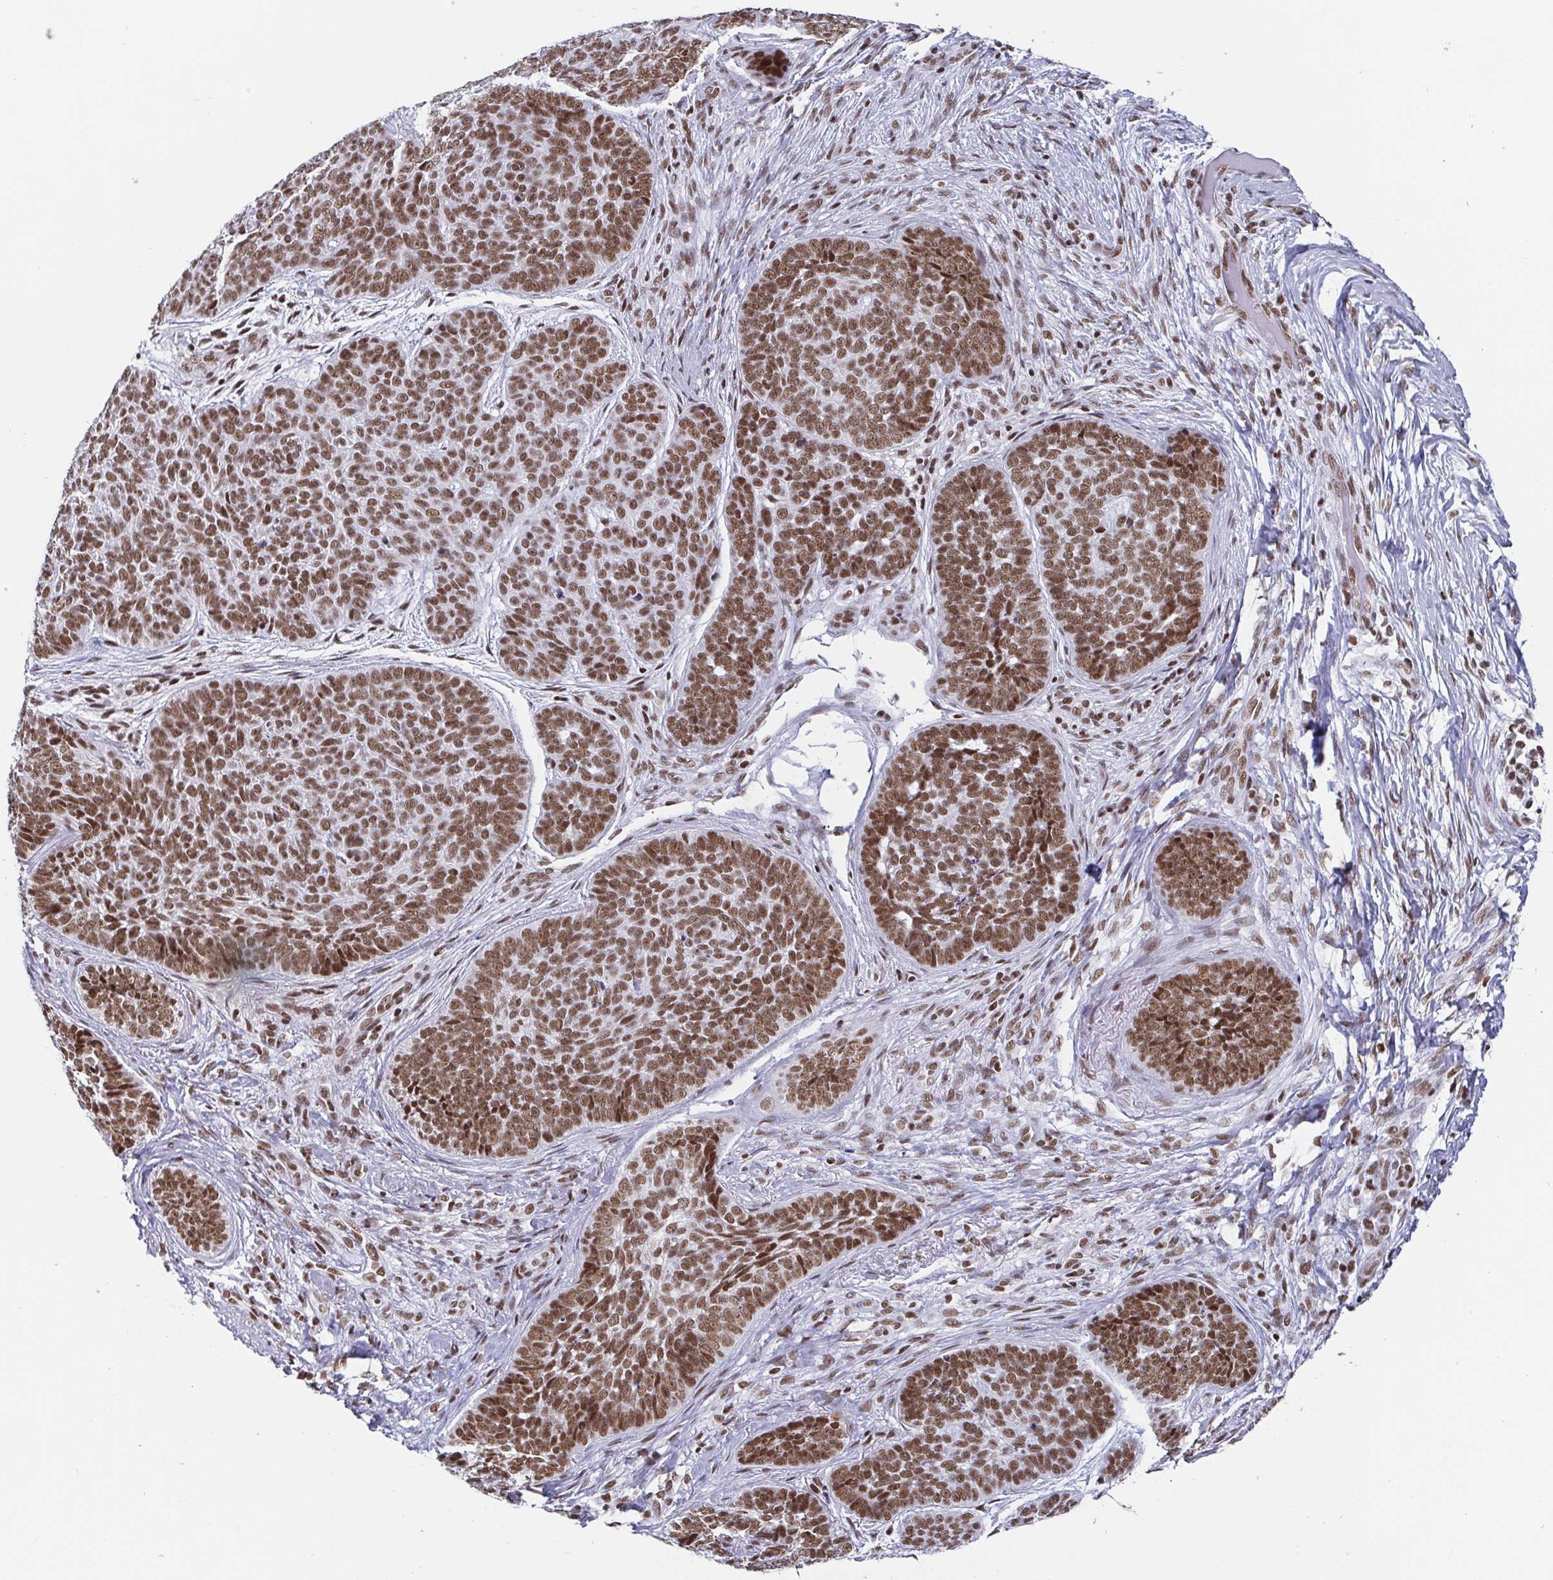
{"staining": {"intensity": "moderate", "quantity": ">75%", "location": "nuclear"}, "tissue": "skin cancer", "cell_type": "Tumor cells", "image_type": "cancer", "snomed": [{"axis": "morphology", "description": "Basal cell carcinoma"}, {"axis": "topography", "description": "Skin"}, {"axis": "topography", "description": "Skin of nose"}], "caption": "A brown stain highlights moderate nuclear positivity of a protein in human skin cancer tumor cells. (DAB IHC, brown staining for protein, blue staining for nuclei).", "gene": "CTCF", "patient": {"sex": "female", "age": 81}}